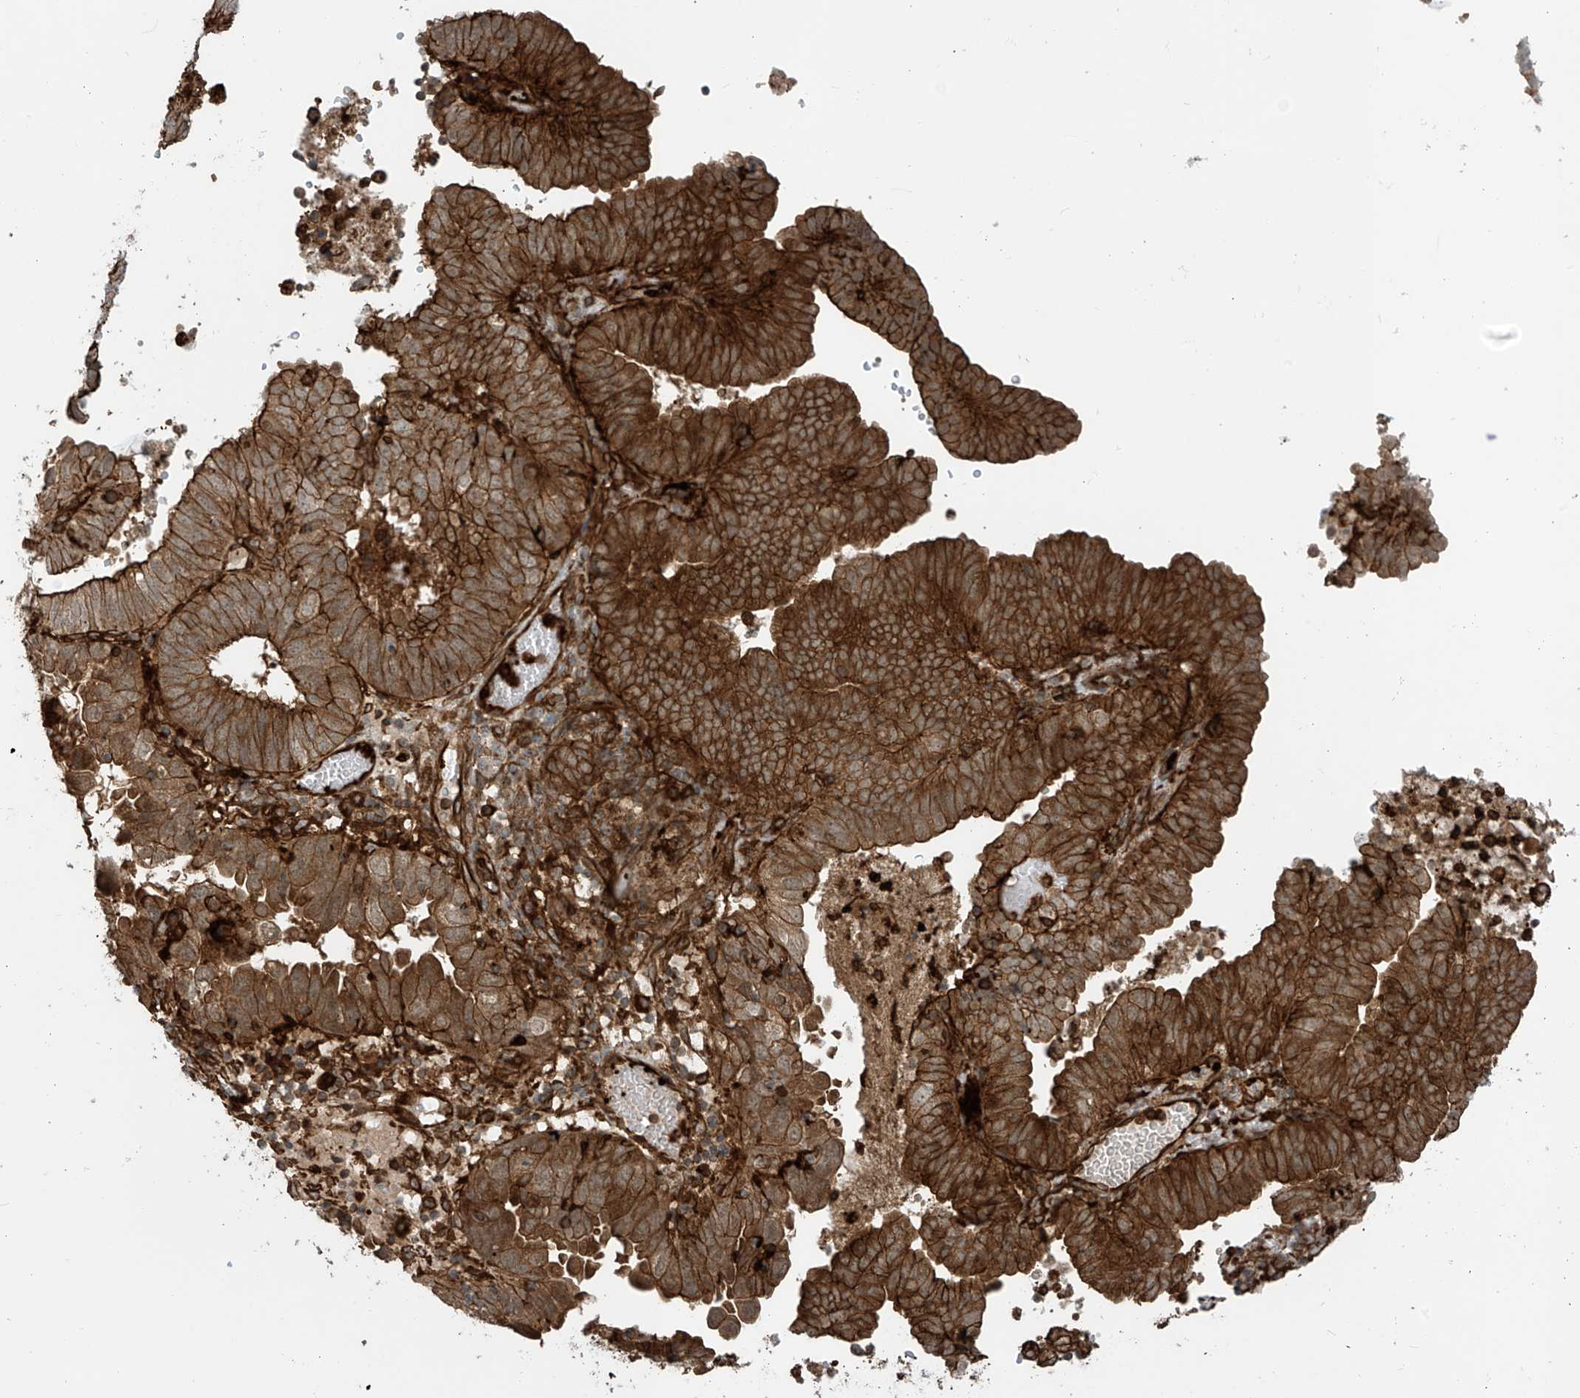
{"staining": {"intensity": "strong", "quantity": ">75%", "location": "cytoplasmic/membranous"}, "tissue": "endometrial cancer", "cell_type": "Tumor cells", "image_type": "cancer", "snomed": [{"axis": "morphology", "description": "Adenocarcinoma, NOS"}, {"axis": "topography", "description": "Uterus"}], "caption": "Immunohistochemical staining of human endometrial adenocarcinoma demonstrates strong cytoplasmic/membranous protein expression in about >75% of tumor cells.", "gene": "SLC9A2", "patient": {"sex": "female", "age": 77}}